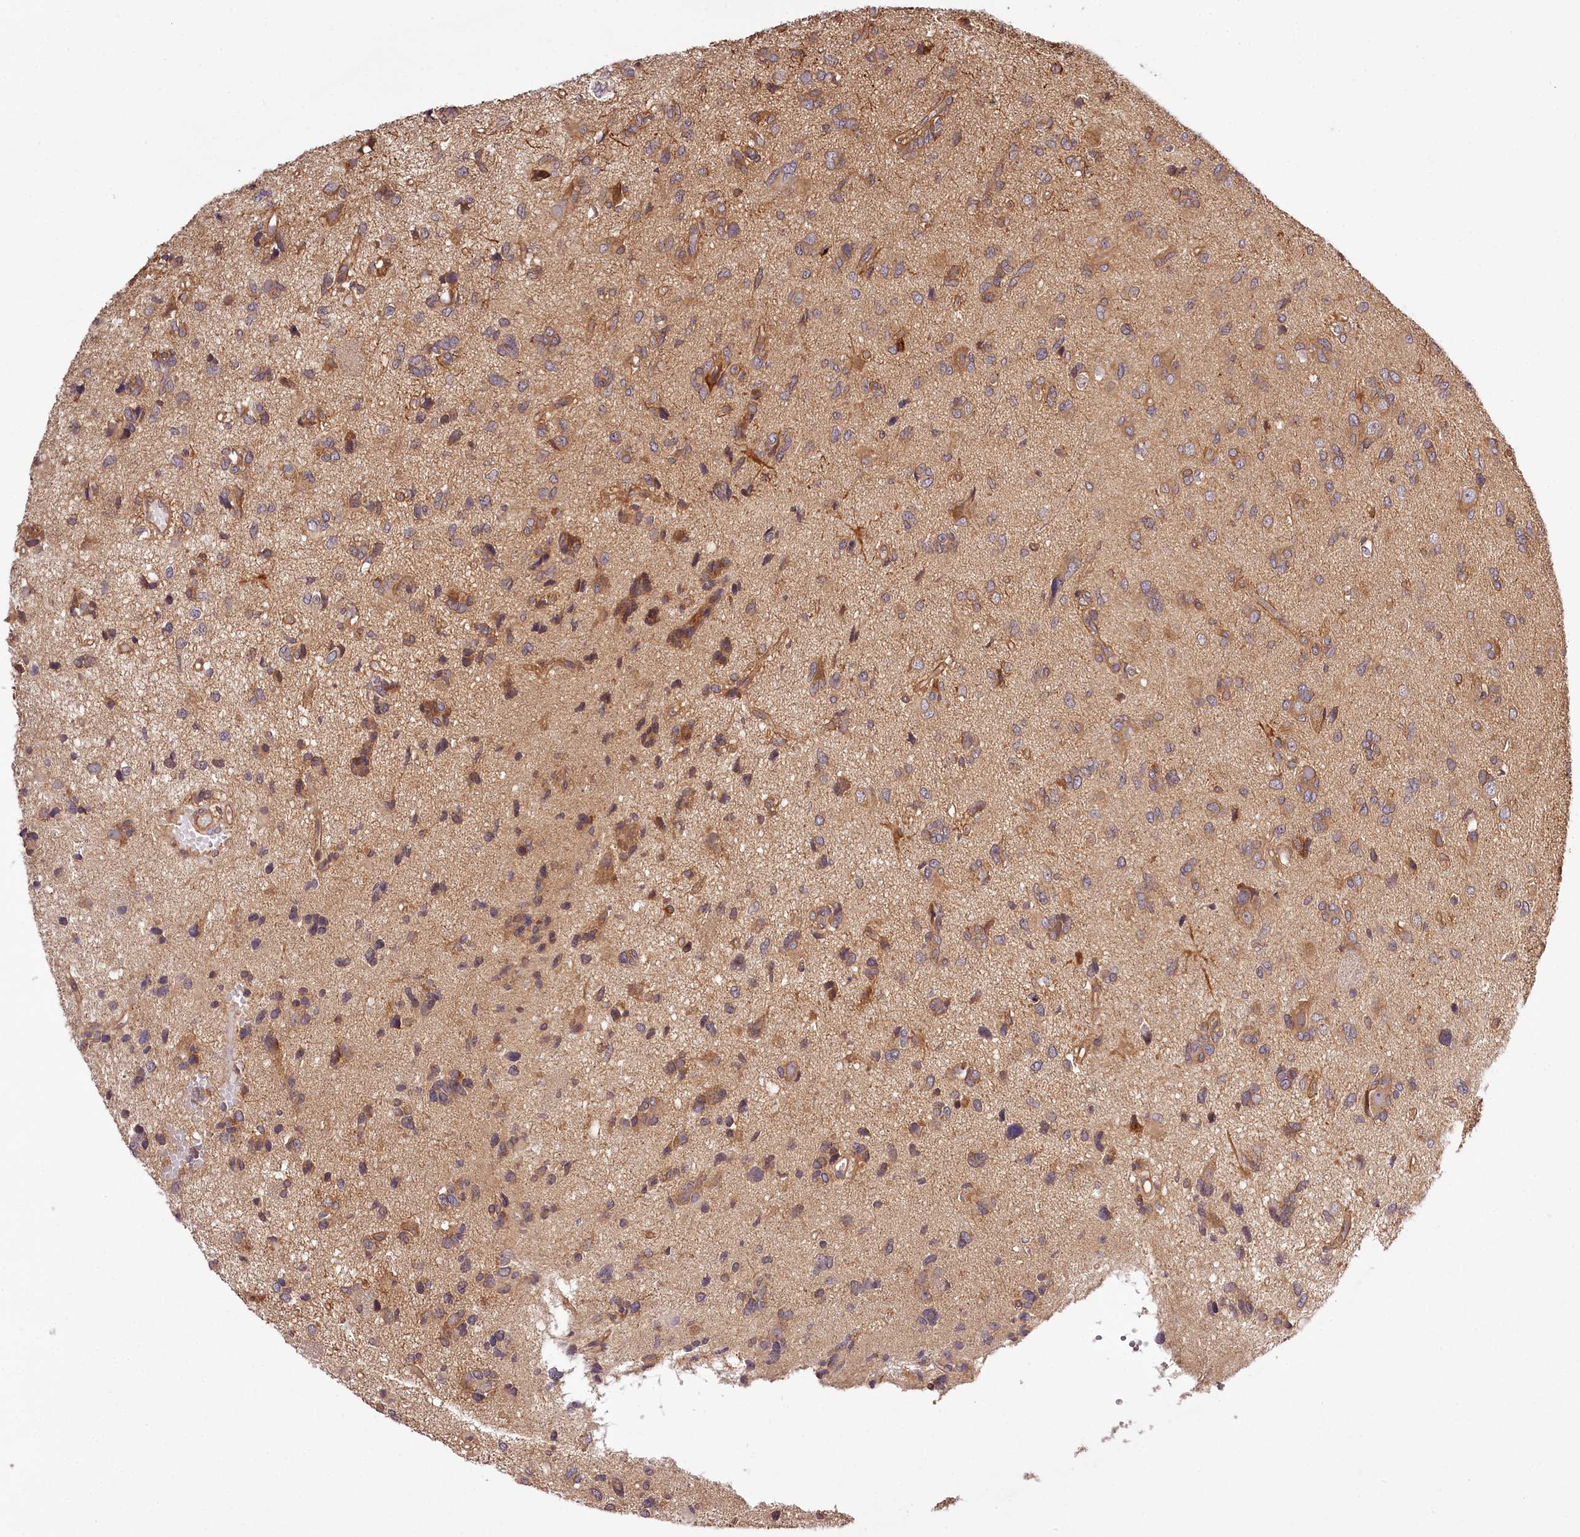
{"staining": {"intensity": "moderate", "quantity": "25%-75%", "location": "cytoplasmic/membranous"}, "tissue": "glioma", "cell_type": "Tumor cells", "image_type": "cancer", "snomed": [{"axis": "morphology", "description": "Glioma, malignant, High grade"}, {"axis": "topography", "description": "Brain"}], "caption": "The histopathology image displays a brown stain indicating the presence of a protein in the cytoplasmic/membranous of tumor cells in malignant glioma (high-grade).", "gene": "TARS1", "patient": {"sex": "female", "age": 59}}